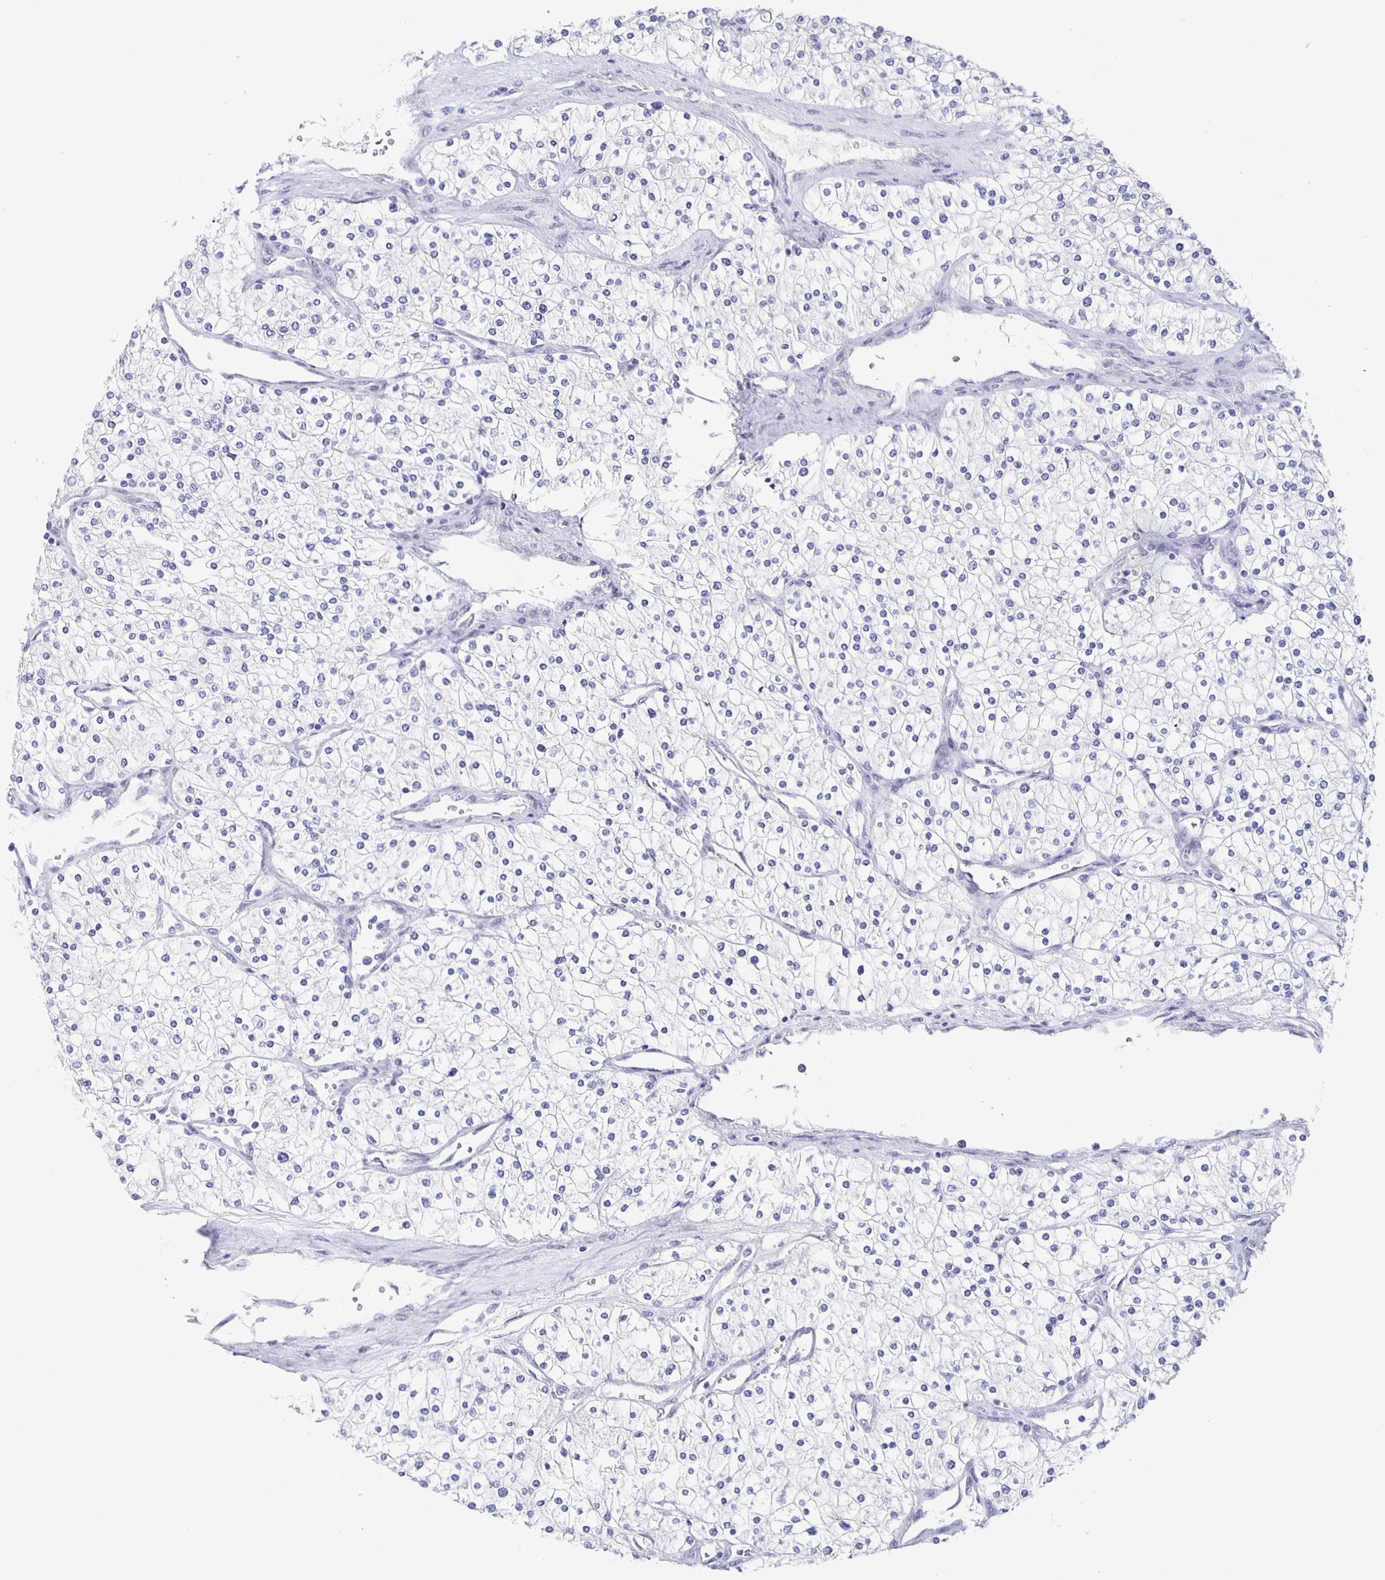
{"staining": {"intensity": "negative", "quantity": "none", "location": "none"}, "tissue": "renal cancer", "cell_type": "Tumor cells", "image_type": "cancer", "snomed": [{"axis": "morphology", "description": "Adenocarcinoma, NOS"}, {"axis": "topography", "description": "Kidney"}], "caption": "IHC histopathology image of neoplastic tissue: renal adenocarcinoma stained with DAB shows no significant protein expression in tumor cells. (Stains: DAB IHC with hematoxylin counter stain, Microscopy: brightfield microscopy at high magnification).", "gene": "CCDC17", "patient": {"sex": "male", "age": 80}}